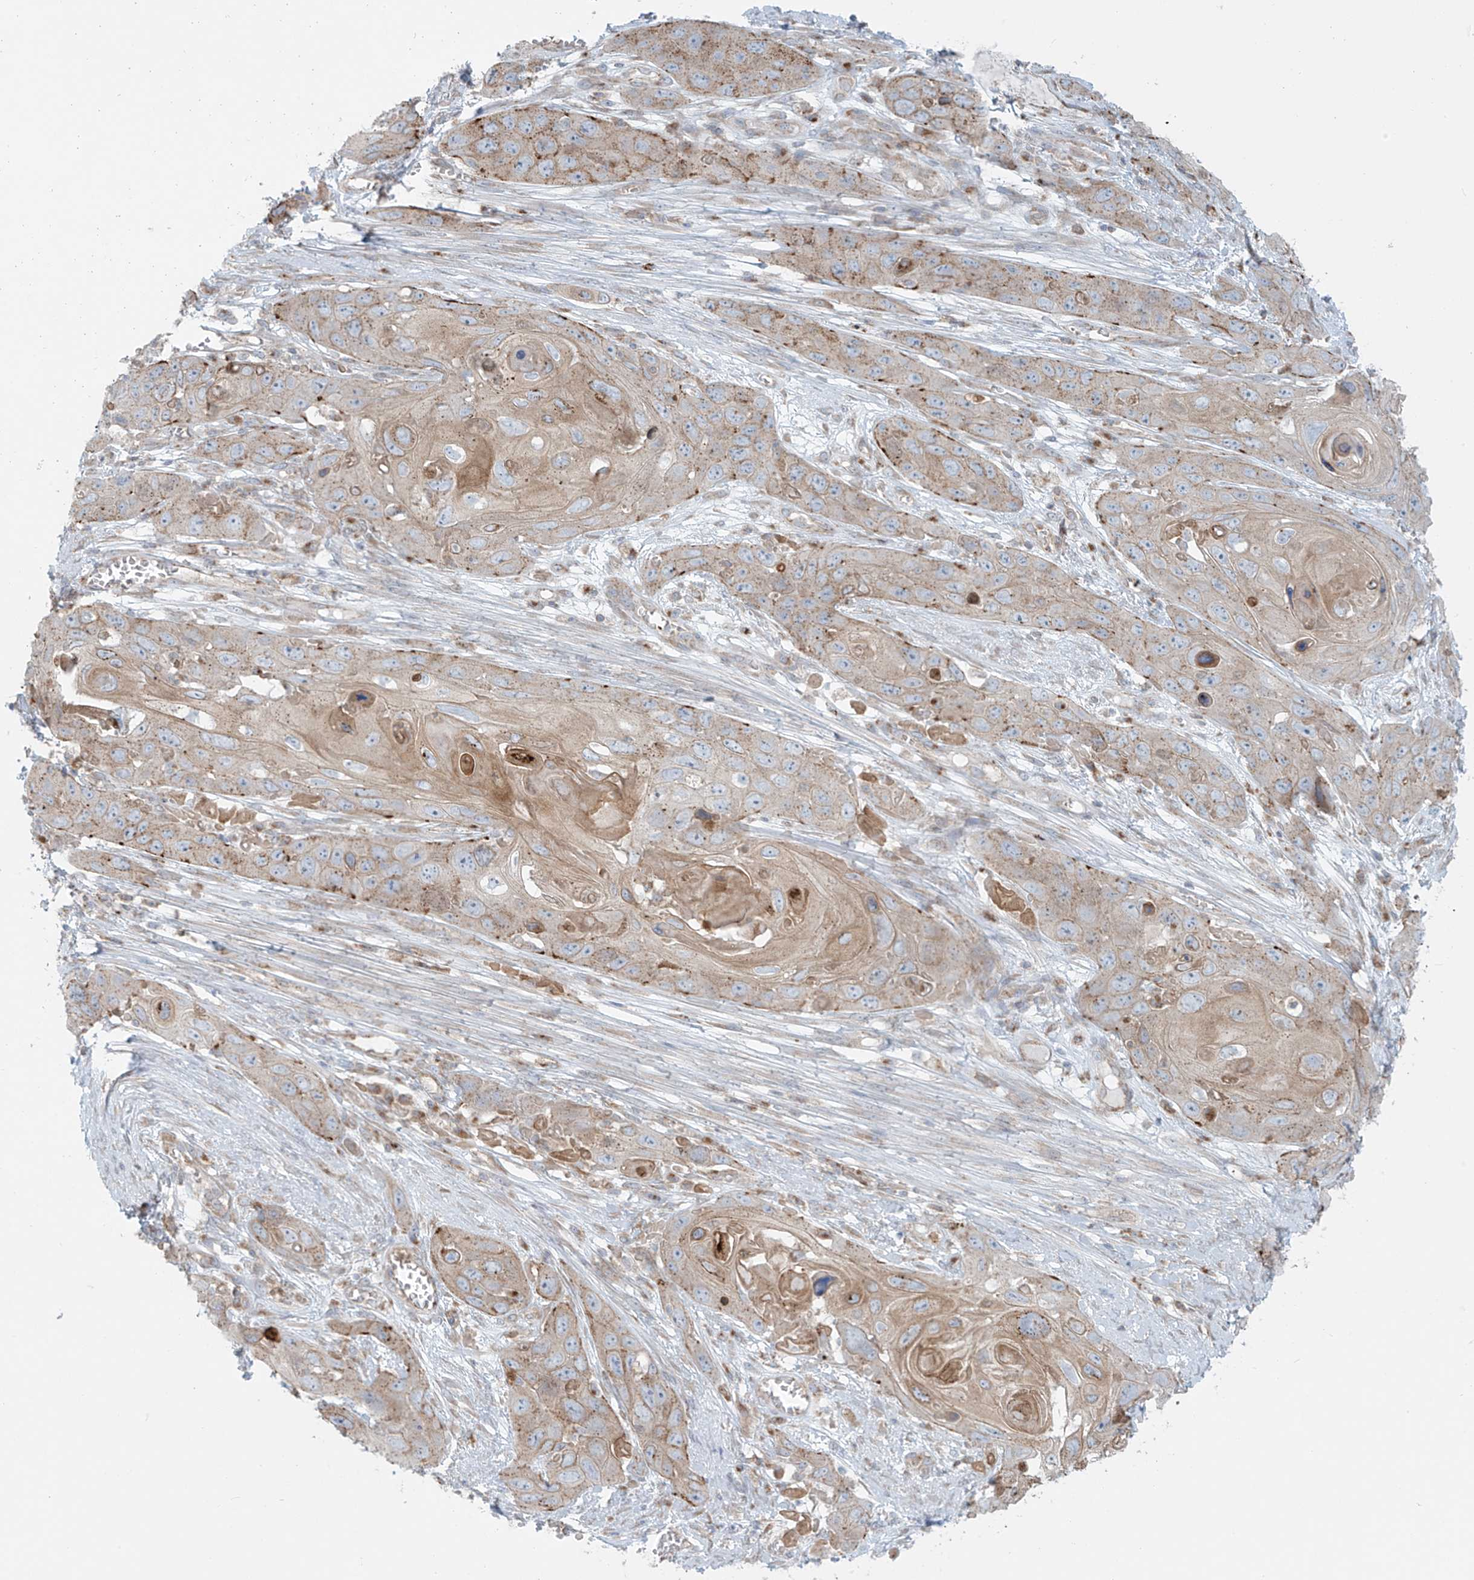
{"staining": {"intensity": "weak", "quantity": "25%-75%", "location": "cytoplasmic/membranous"}, "tissue": "skin cancer", "cell_type": "Tumor cells", "image_type": "cancer", "snomed": [{"axis": "morphology", "description": "Squamous cell carcinoma, NOS"}, {"axis": "topography", "description": "Skin"}], "caption": "Immunohistochemistry (DAB (3,3'-diaminobenzidine)) staining of human skin squamous cell carcinoma displays weak cytoplasmic/membranous protein positivity in about 25%-75% of tumor cells. The protein of interest is shown in brown color, while the nuclei are stained blue.", "gene": "LZTS3", "patient": {"sex": "male", "age": 55}}